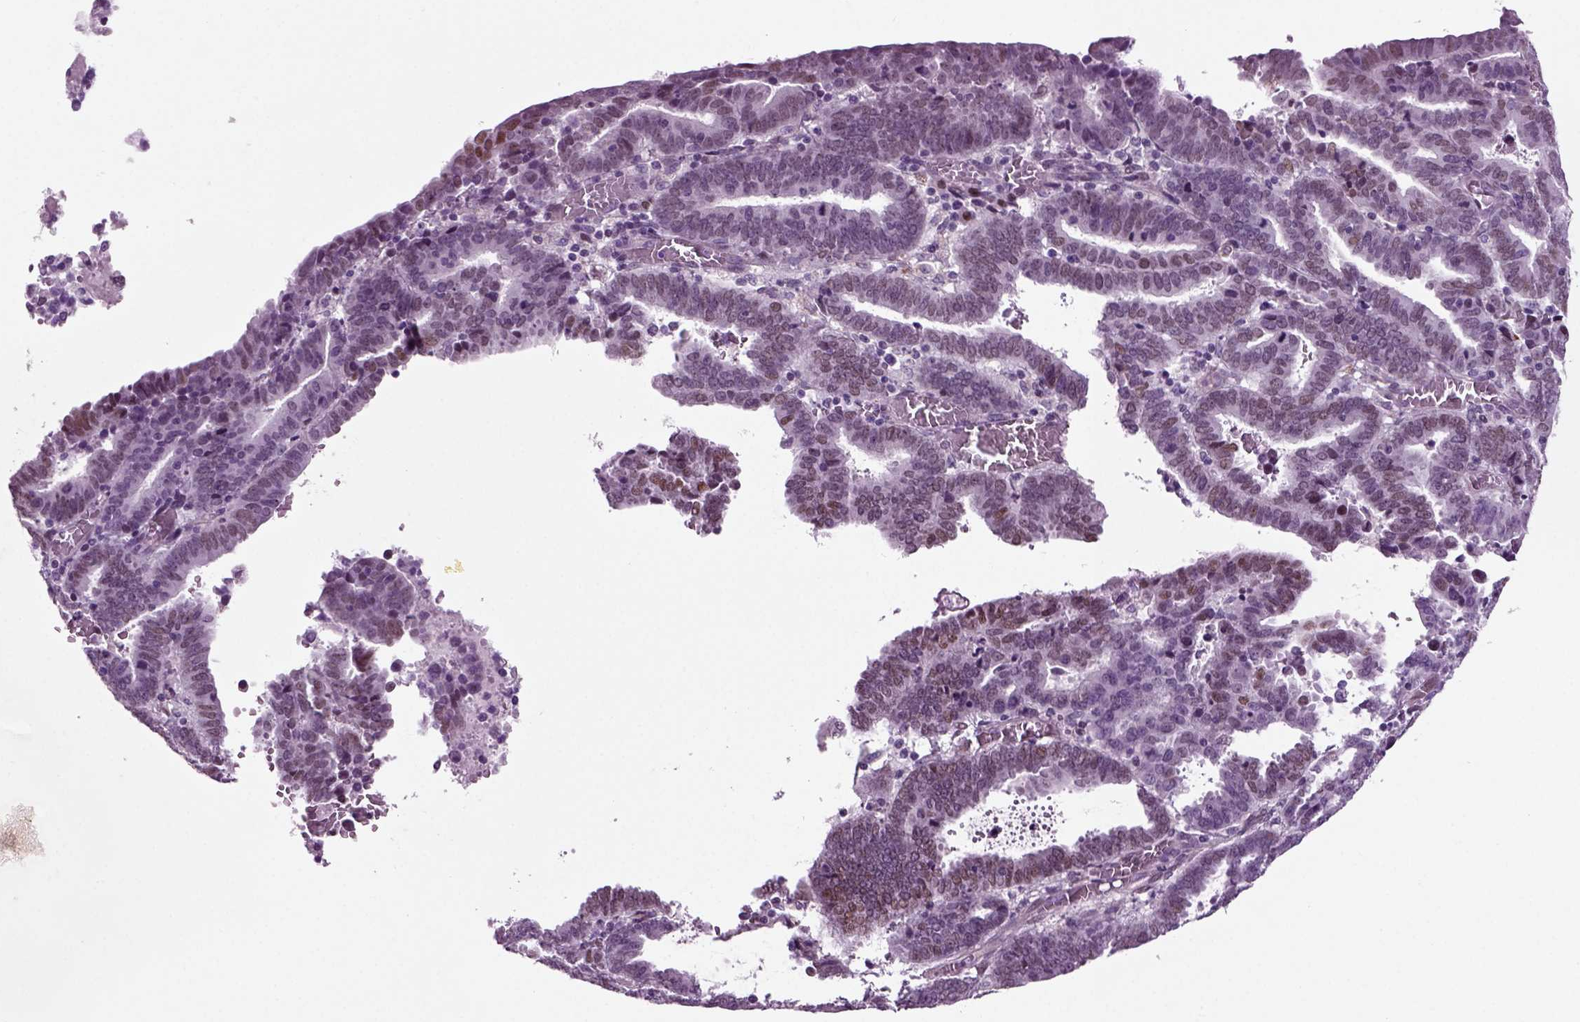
{"staining": {"intensity": "moderate", "quantity": "<25%", "location": "nuclear"}, "tissue": "endometrial cancer", "cell_type": "Tumor cells", "image_type": "cancer", "snomed": [{"axis": "morphology", "description": "Adenocarcinoma, NOS"}, {"axis": "topography", "description": "Uterus"}], "caption": "This is a photomicrograph of IHC staining of adenocarcinoma (endometrial), which shows moderate positivity in the nuclear of tumor cells.", "gene": "ARID3A", "patient": {"sex": "female", "age": 83}}